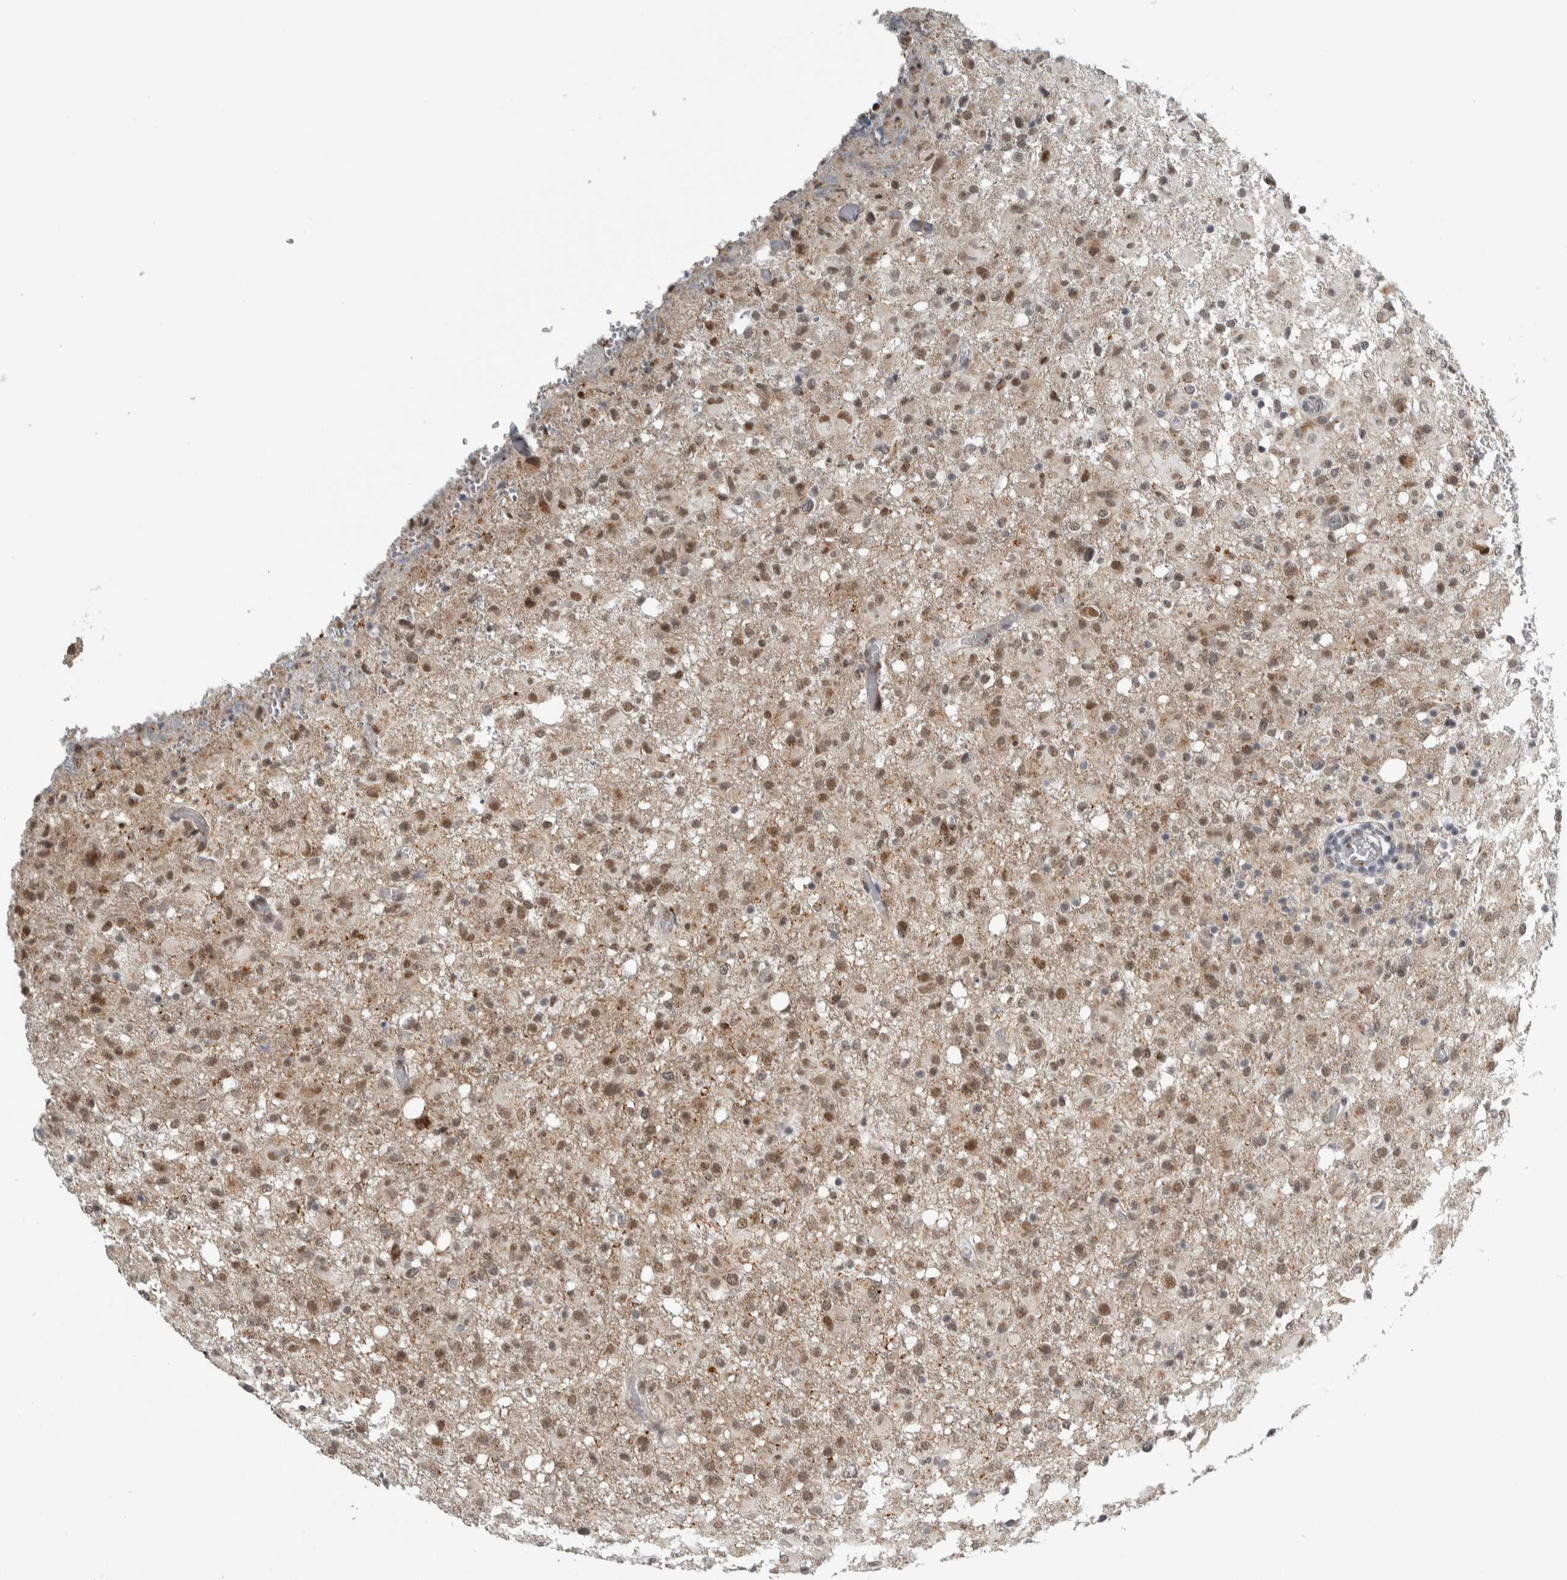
{"staining": {"intensity": "weak", "quantity": "25%-75%", "location": "cytoplasmic/membranous,nuclear"}, "tissue": "glioma", "cell_type": "Tumor cells", "image_type": "cancer", "snomed": [{"axis": "morphology", "description": "Glioma, malignant, High grade"}, {"axis": "topography", "description": "Brain"}], "caption": "This image shows IHC staining of glioma, with low weak cytoplasmic/membranous and nuclear positivity in approximately 25%-75% of tumor cells.", "gene": "ZMYND8", "patient": {"sex": "female", "age": 57}}